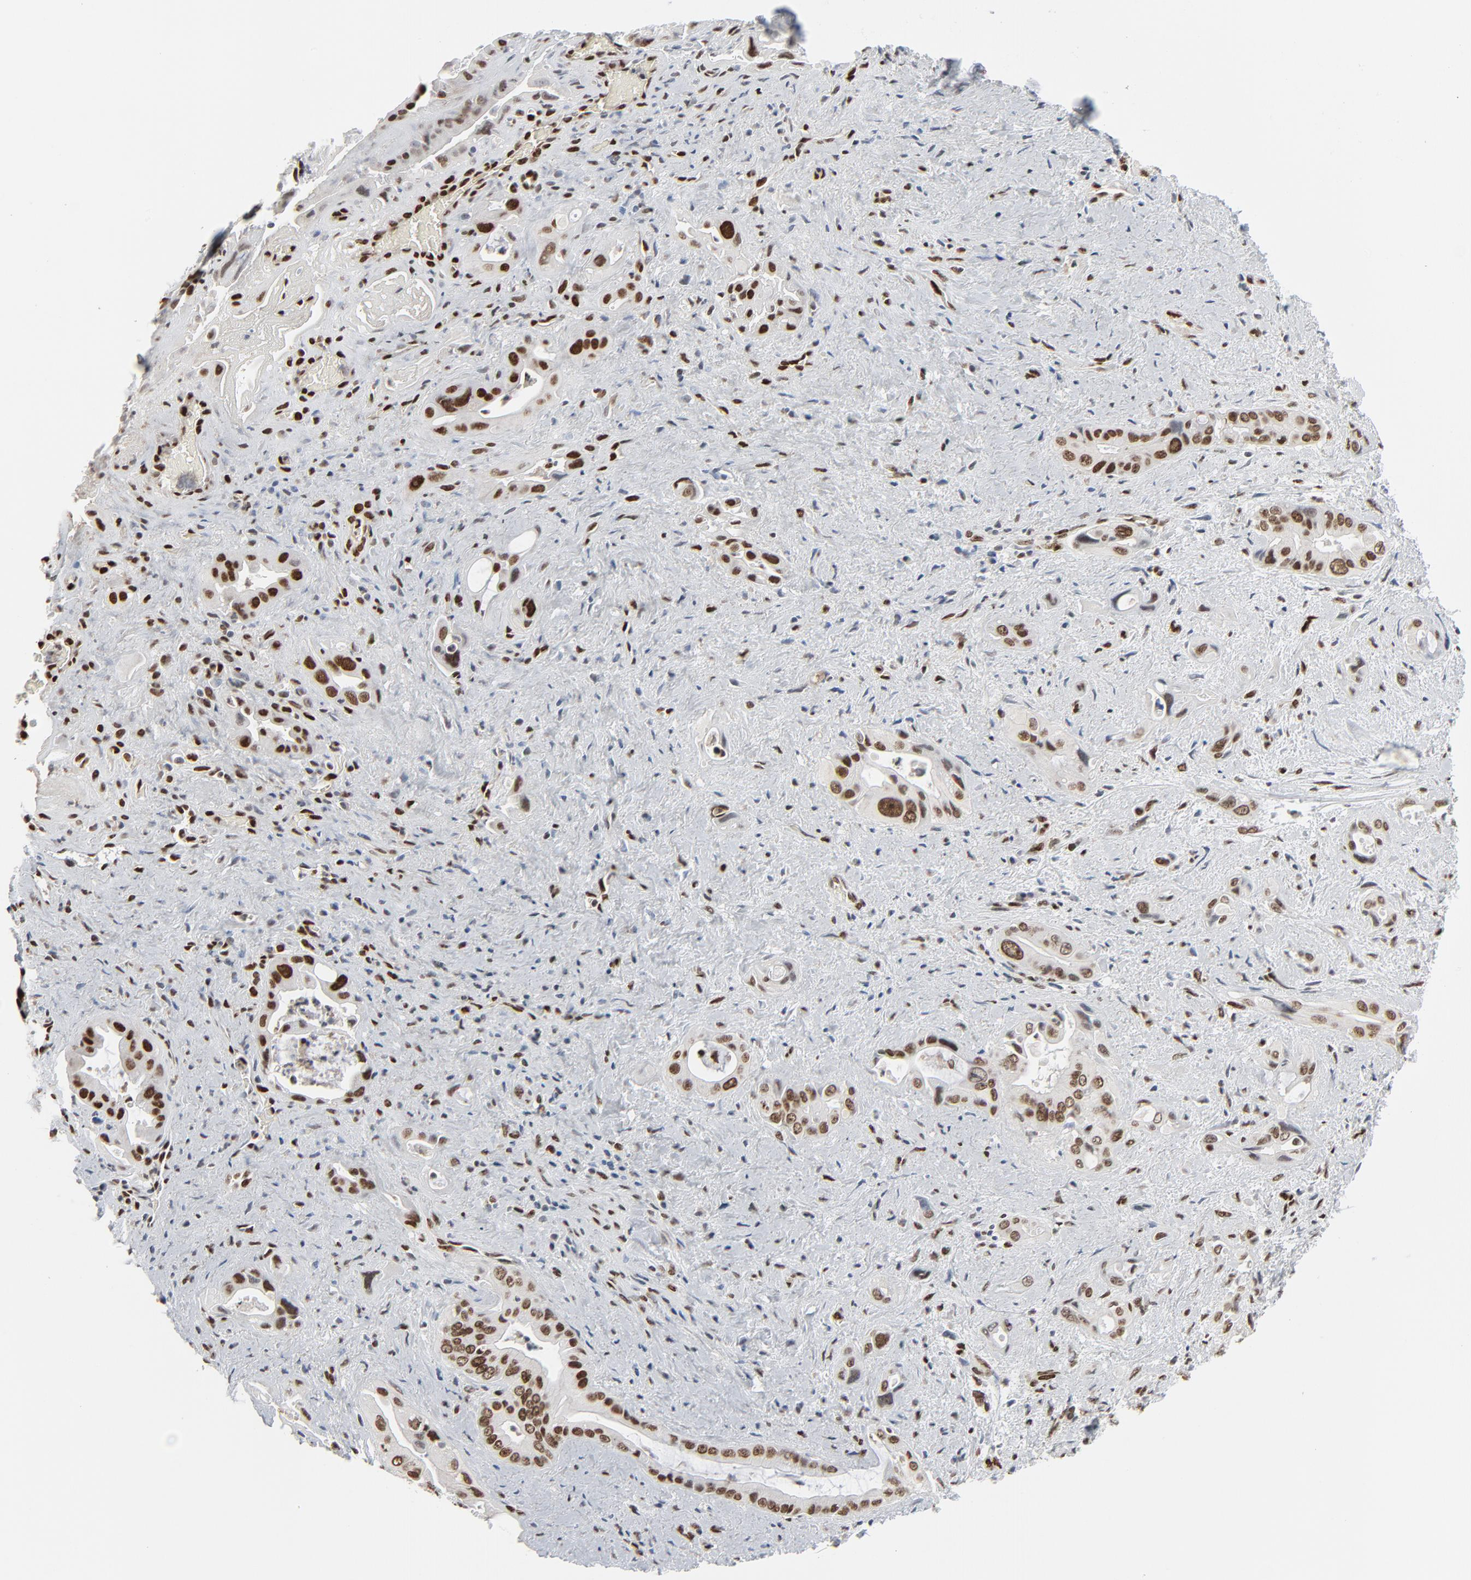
{"staining": {"intensity": "strong", "quantity": ">75%", "location": "nuclear"}, "tissue": "pancreatic cancer", "cell_type": "Tumor cells", "image_type": "cancer", "snomed": [{"axis": "morphology", "description": "Adenocarcinoma, NOS"}, {"axis": "topography", "description": "Pancreas"}], "caption": "Adenocarcinoma (pancreatic) was stained to show a protein in brown. There is high levels of strong nuclear staining in approximately >75% of tumor cells.", "gene": "CUX1", "patient": {"sex": "male", "age": 77}}